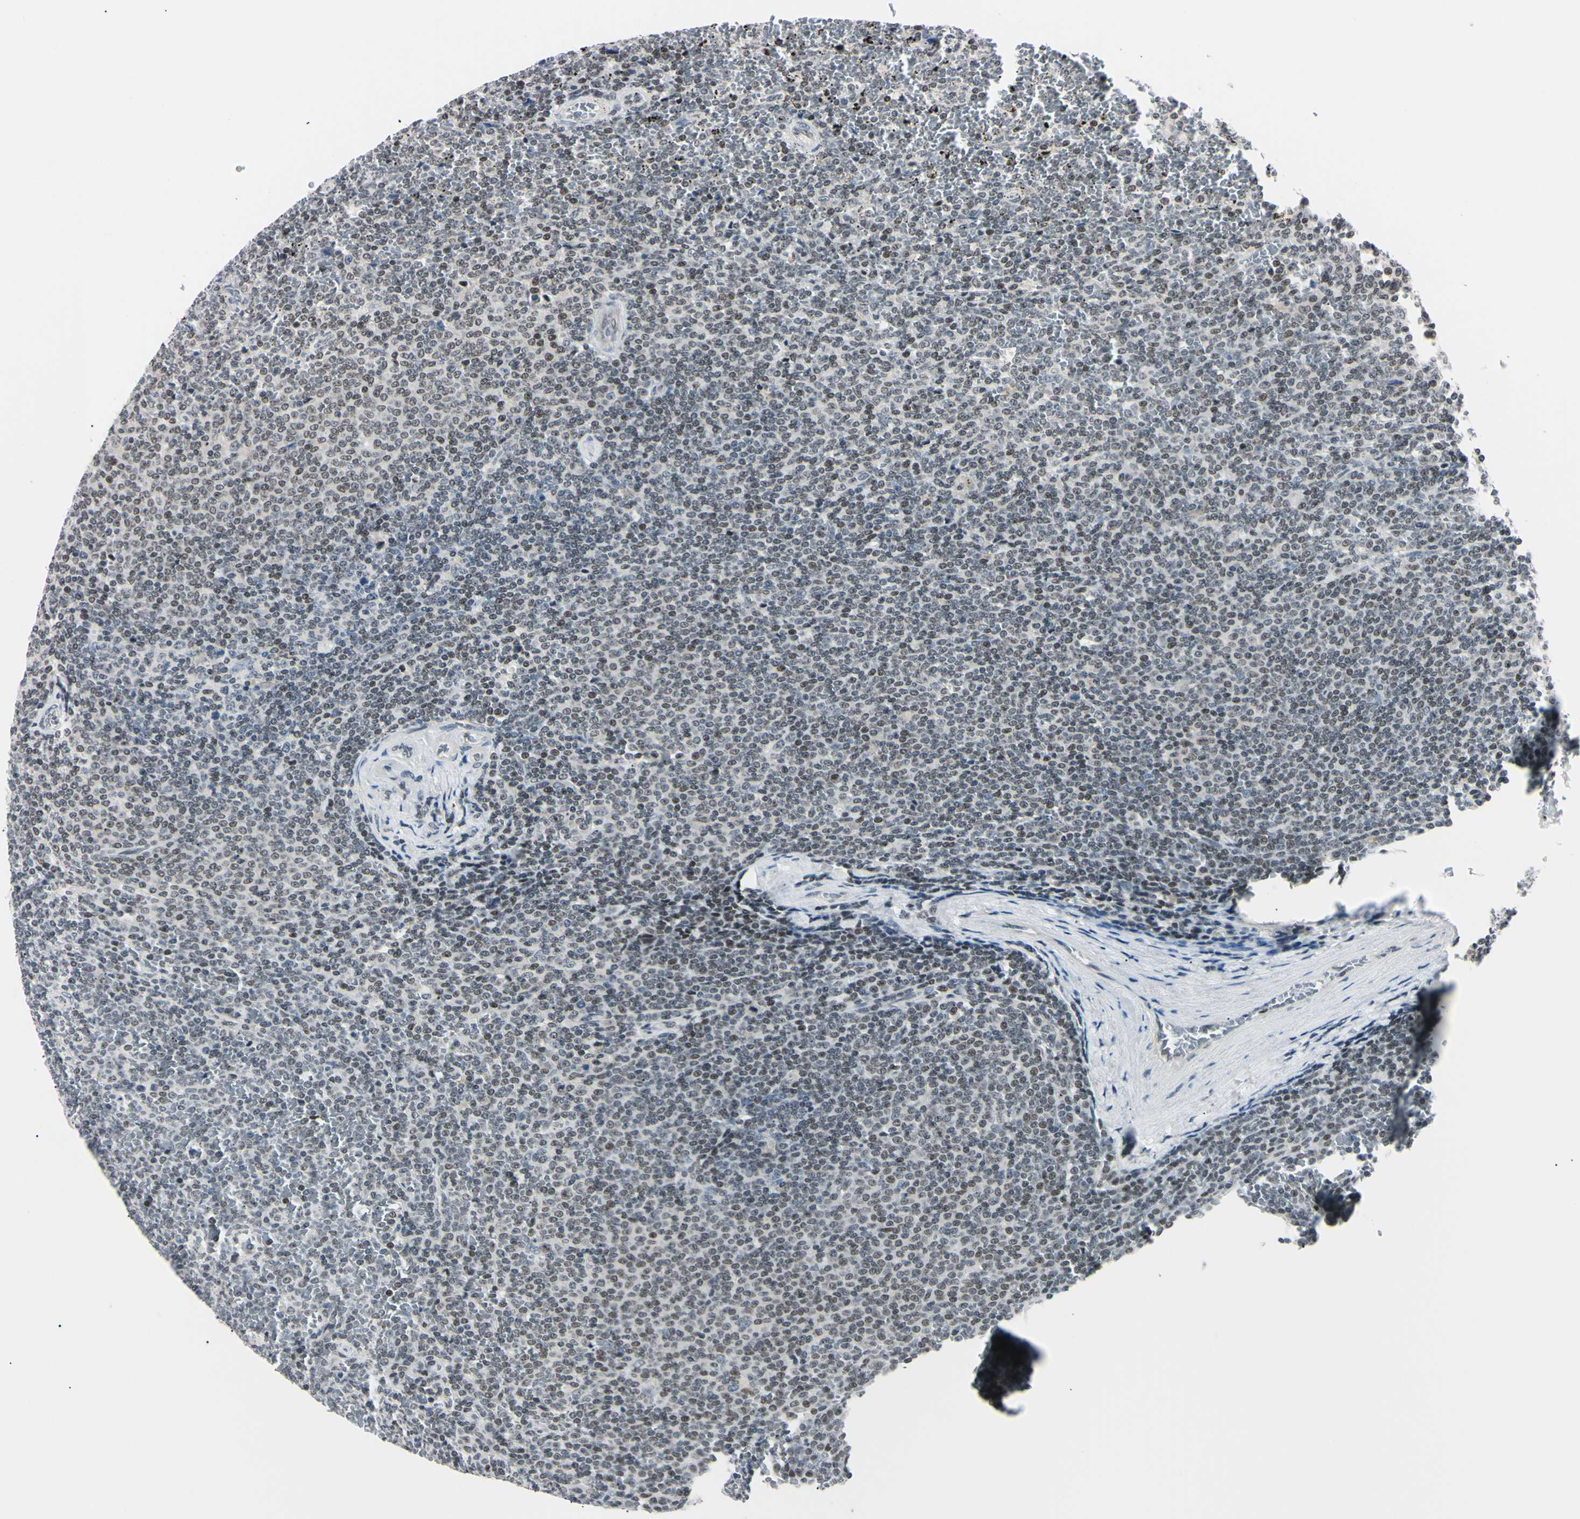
{"staining": {"intensity": "negative", "quantity": "none", "location": "none"}, "tissue": "lymphoma", "cell_type": "Tumor cells", "image_type": "cancer", "snomed": [{"axis": "morphology", "description": "Malignant lymphoma, non-Hodgkin's type, Low grade"}, {"axis": "topography", "description": "Spleen"}], "caption": "Tumor cells are negative for protein expression in human malignant lymphoma, non-Hodgkin's type (low-grade).", "gene": "C1orf174", "patient": {"sex": "female", "age": 77}}